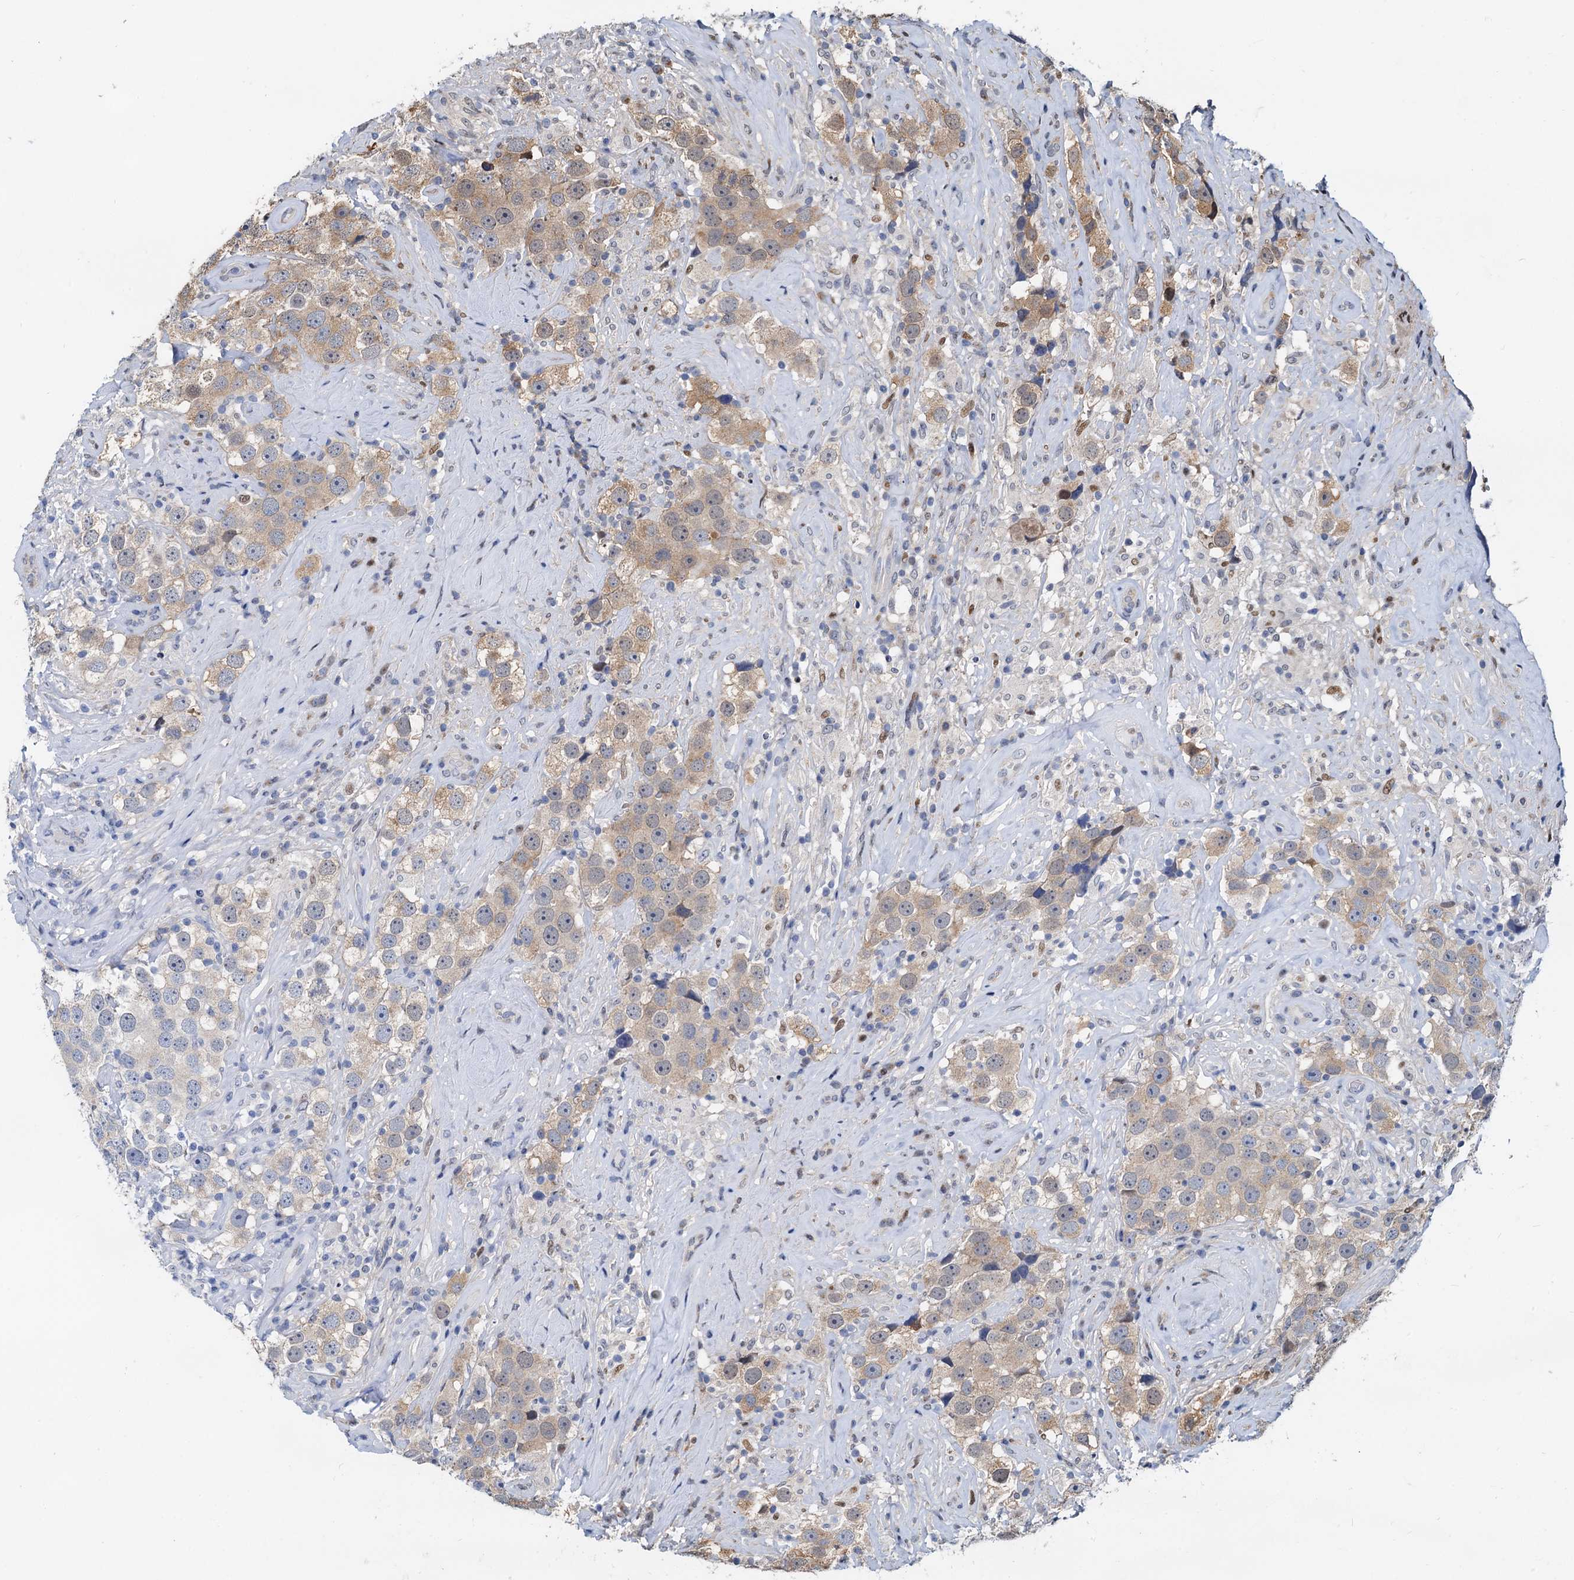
{"staining": {"intensity": "weak", "quantity": "<25%", "location": "cytoplasmic/membranous"}, "tissue": "testis cancer", "cell_type": "Tumor cells", "image_type": "cancer", "snomed": [{"axis": "morphology", "description": "Seminoma, NOS"}, {"axis": "topography", "description": "Testis"}], "caption": "Immunohistochemistry (IHC) of testis cancer (seminoma) displays no positivity in tumor cells.", "gene": "PTGES3", "patient": {"sex": "male", "age": 49}}